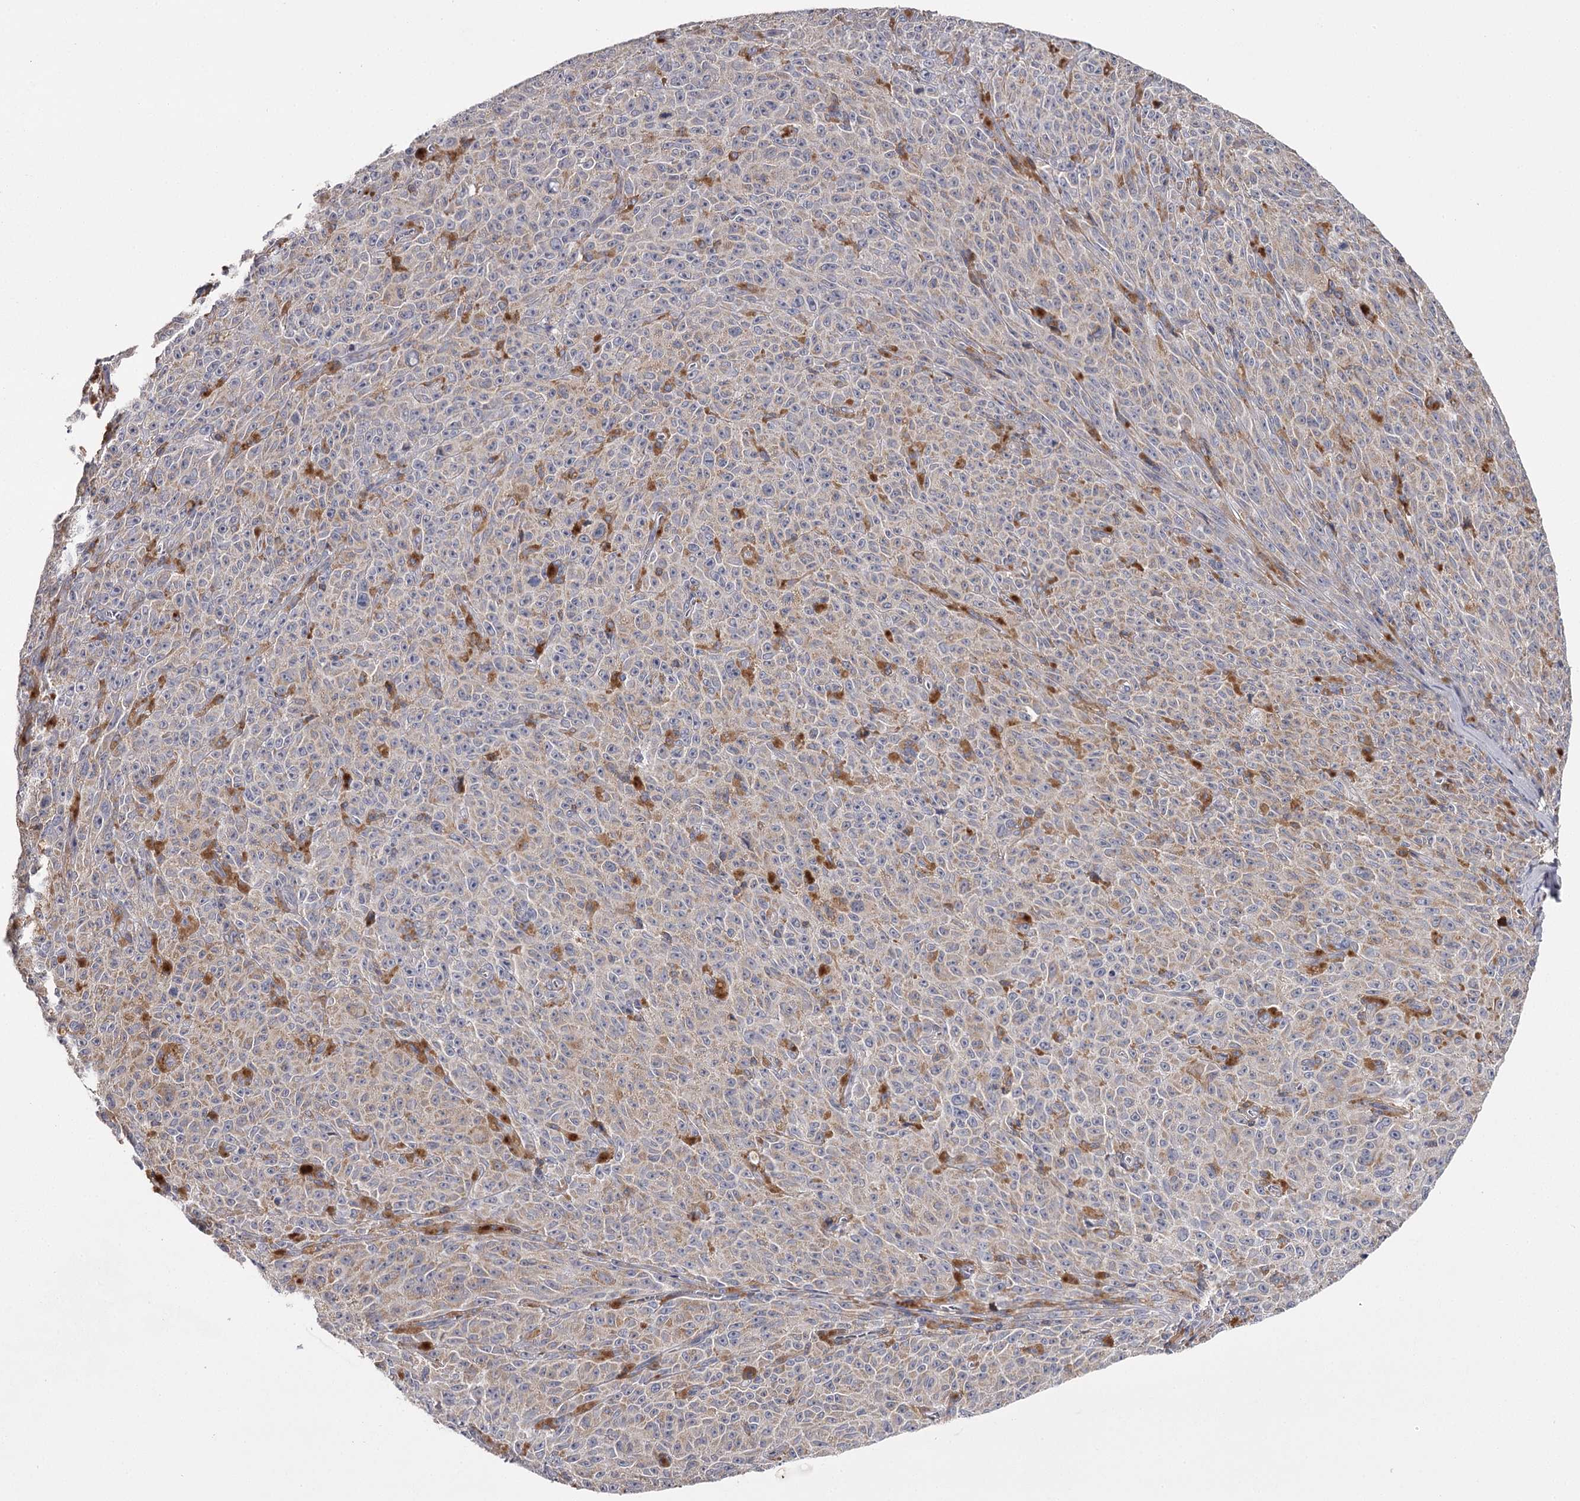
{"staining": {"intensity": "moderate", "quantity": "<25%", "location": "cytoplasmic/membranous"}, "tissue": "melanoma", "cell_type": "Tumor cells", "image_type": "cancer", "snomed": [{"axis": "morphology", "description": "Malignant melanoma, NOS"}, {"axis": "topography", "description": "Skin"}], "caption": "Human melanoma stained with a protein marker displays moderate staining in tumor cells.", "gene": "RASSF6", "patient": {"sex": "female", "age": 82}}